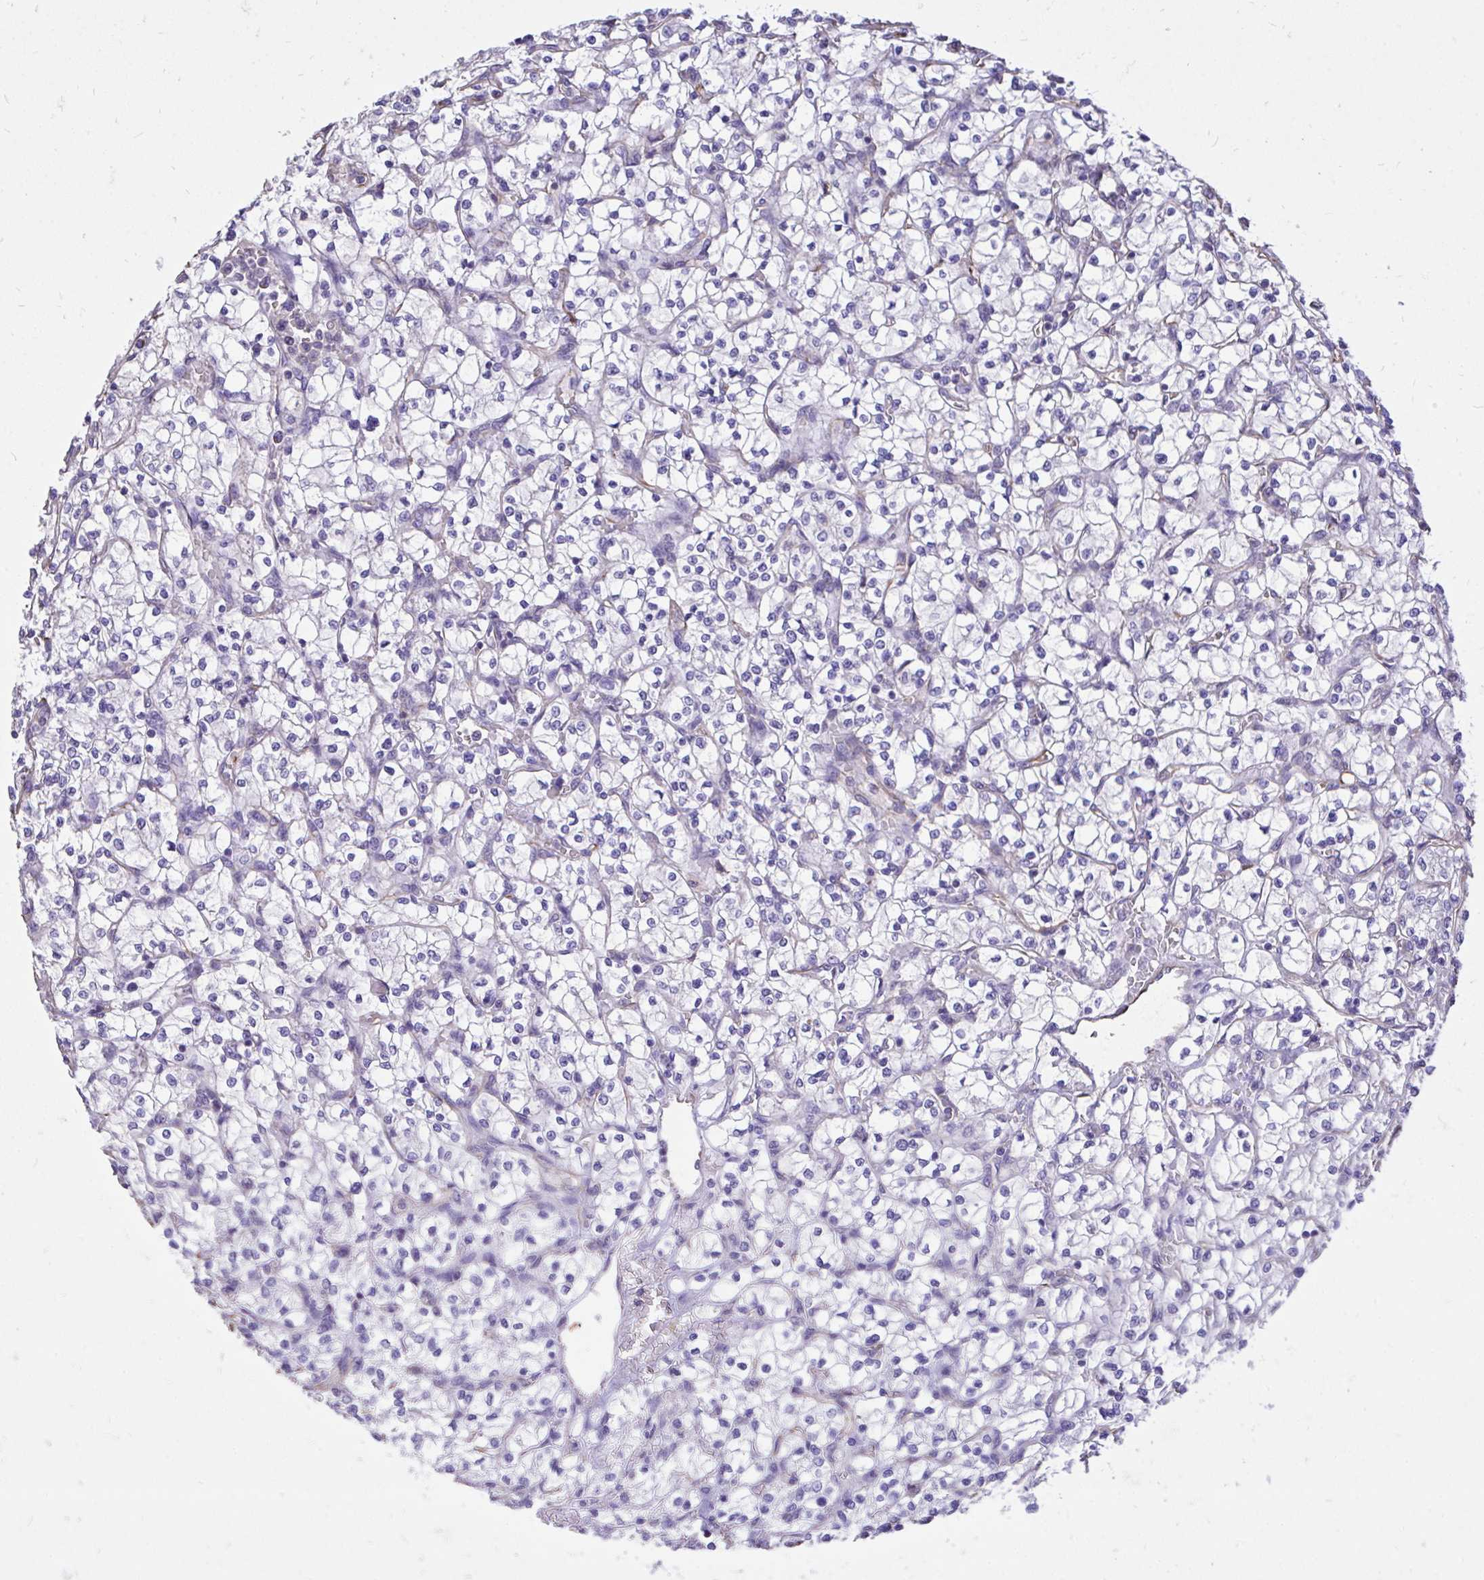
{"staining": {"intensity": "negative", "quantity": "none", "location": "none"}, "tissue": "renal cancer", "cell_type": "Tumor cells", "image_type": "cancer", "snomed": [{"axis": "morphology", "description": "Adenocarcinoma, NOS"}, {"axis": "topography", "description": "Kidney"}], "caption": "This micrograph is of renal cancer stained with immunohistochemistry (IHC) to label a protein in brown with the nuclei are counter-stained blue. There is no staining in tumor cells. Brightfield microscopy of immunohistochemistry stained with DAB (brown) and hematoxylin (blue), captured at high magnification.", "gene": "RNF103", "patient": {"sex": "female", "age": 64}}